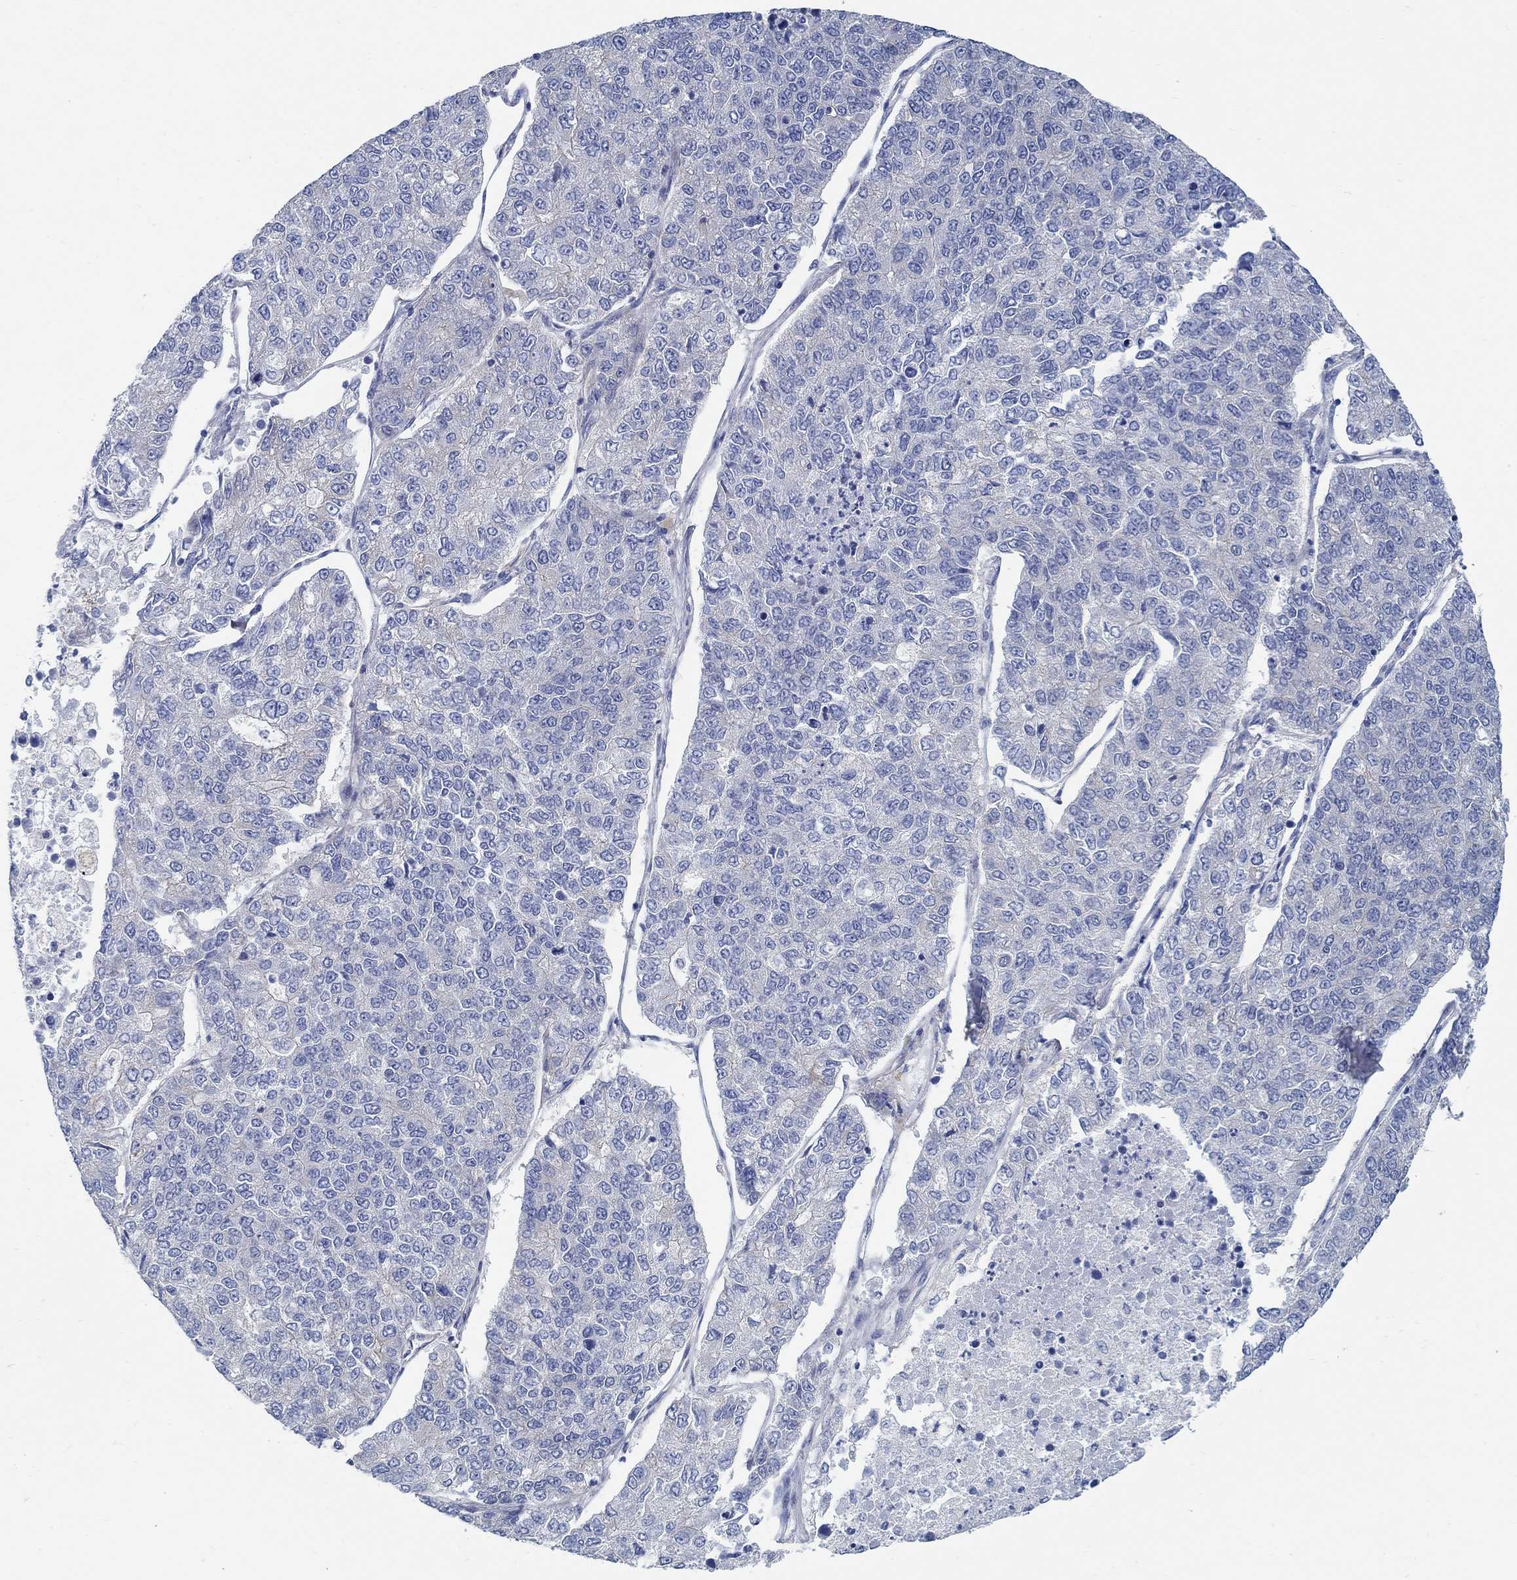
{"staining": {"intensity": "negative", "quantity": "none", "location": "none"}, "tissue": "lung cancer", "cell_type": "Tumor cells", "image_type": "cancer", "snomed": [{"axis": "morphology", "description": "Adenocarcinoma, NOS"}, {"axis": "topography", "description": "Lung"}], "caption": "Immunohistochemical staining of lung adenocarcinoma demonstrates no significant positivity in tumor cells.", "gene": "C15orf39", "patient": {"sex": "male", "age": 49}}